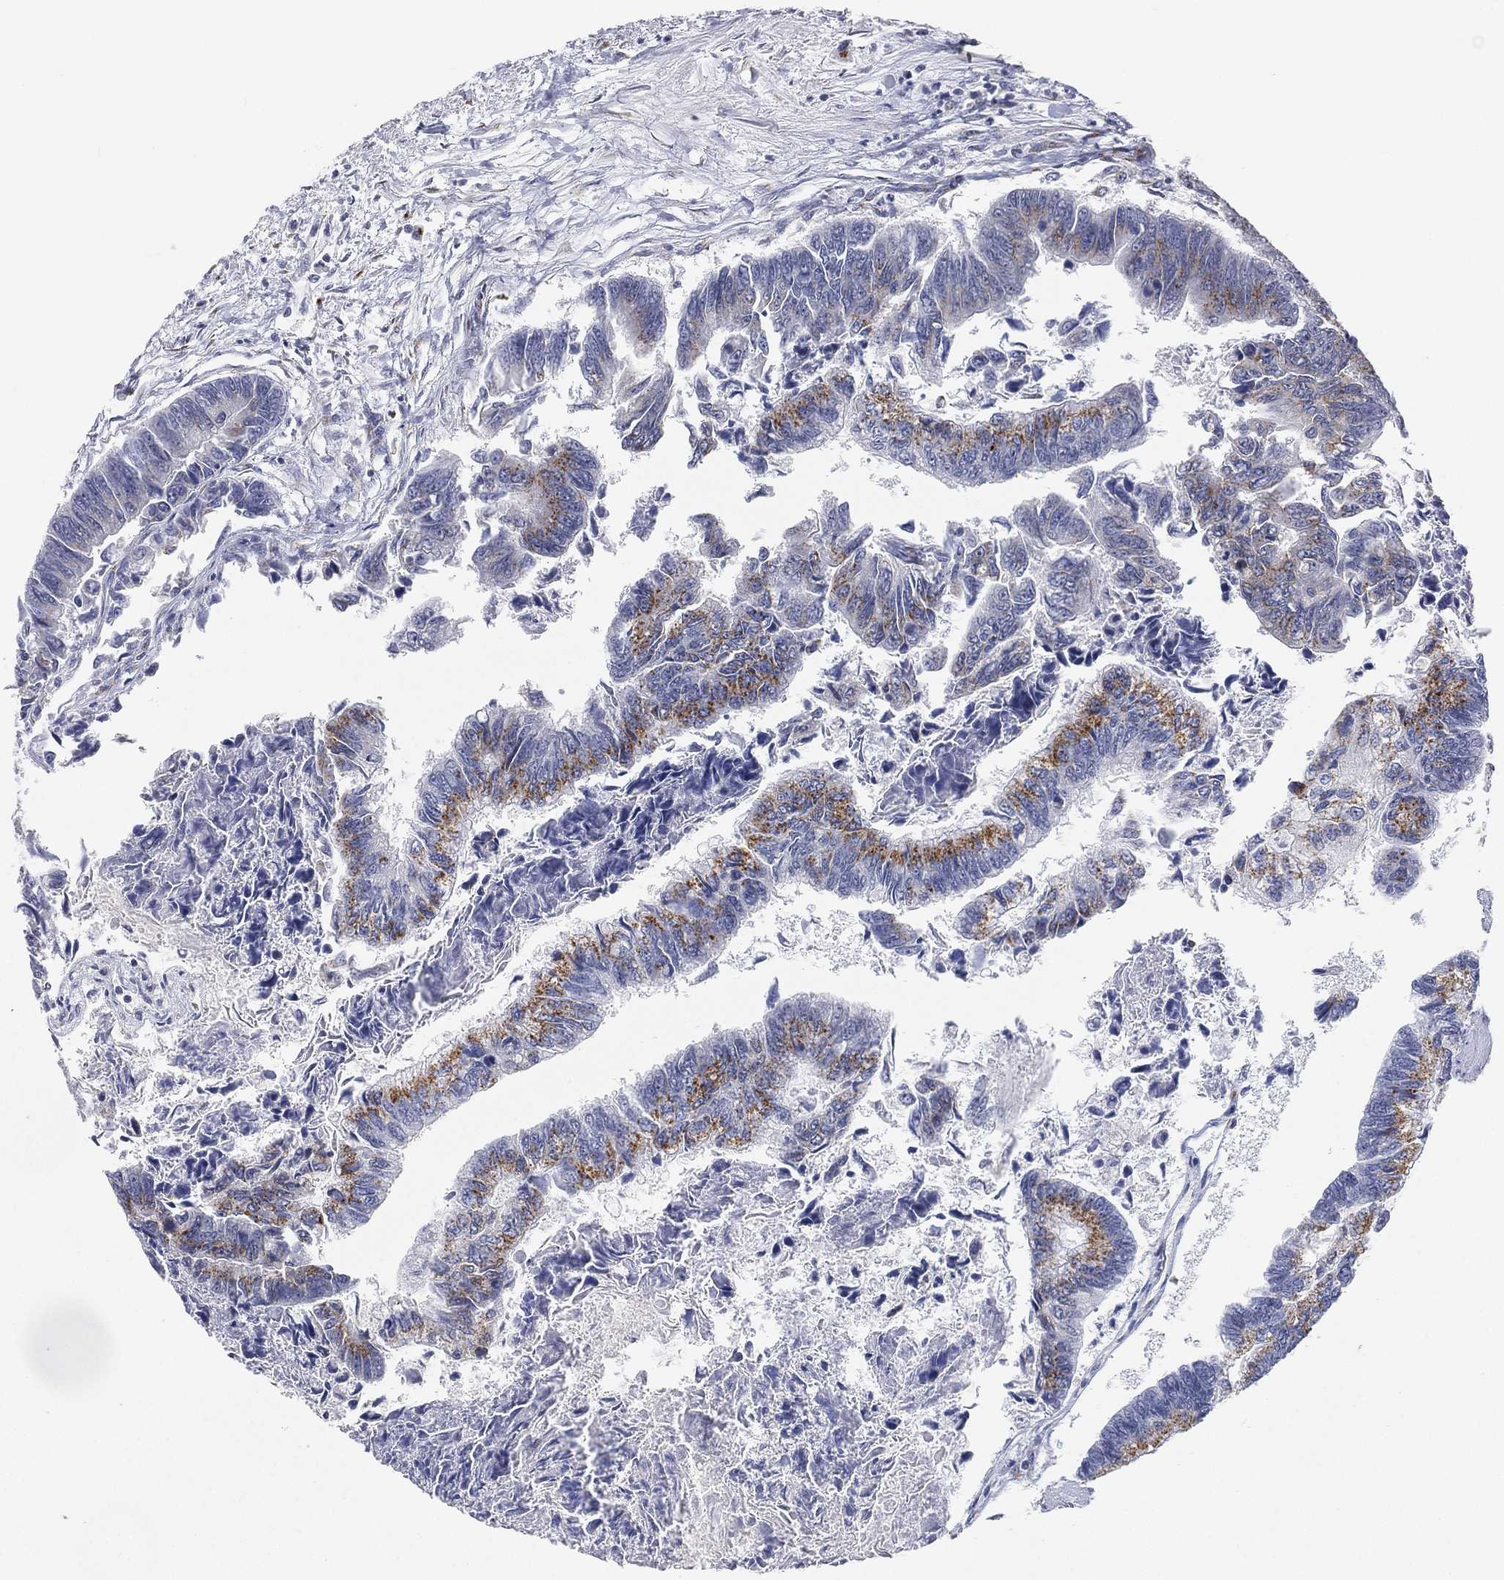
{"staining": {"intensity": "moderate", "quantity": "25%-75%", "location": "cytoplasmic/membranous"}, "tissue": "colorectal cancer", "cell_type": "Tumor cells", "image_type": "cancer", "snomed": [{"axis": "morphology", "description": "Adenocarcinoma, NOS"}, {"axis": "topography", "description": "Colon"}], "caption": "Moderate cytoplasmic/membranous protein positivity is appreciated in approximately 25%-75% of tumor cells in colorectal cancer (adenocarcinoma).", "gene": "TICAM1", "patient": {"sex": "female", "age": 65}}